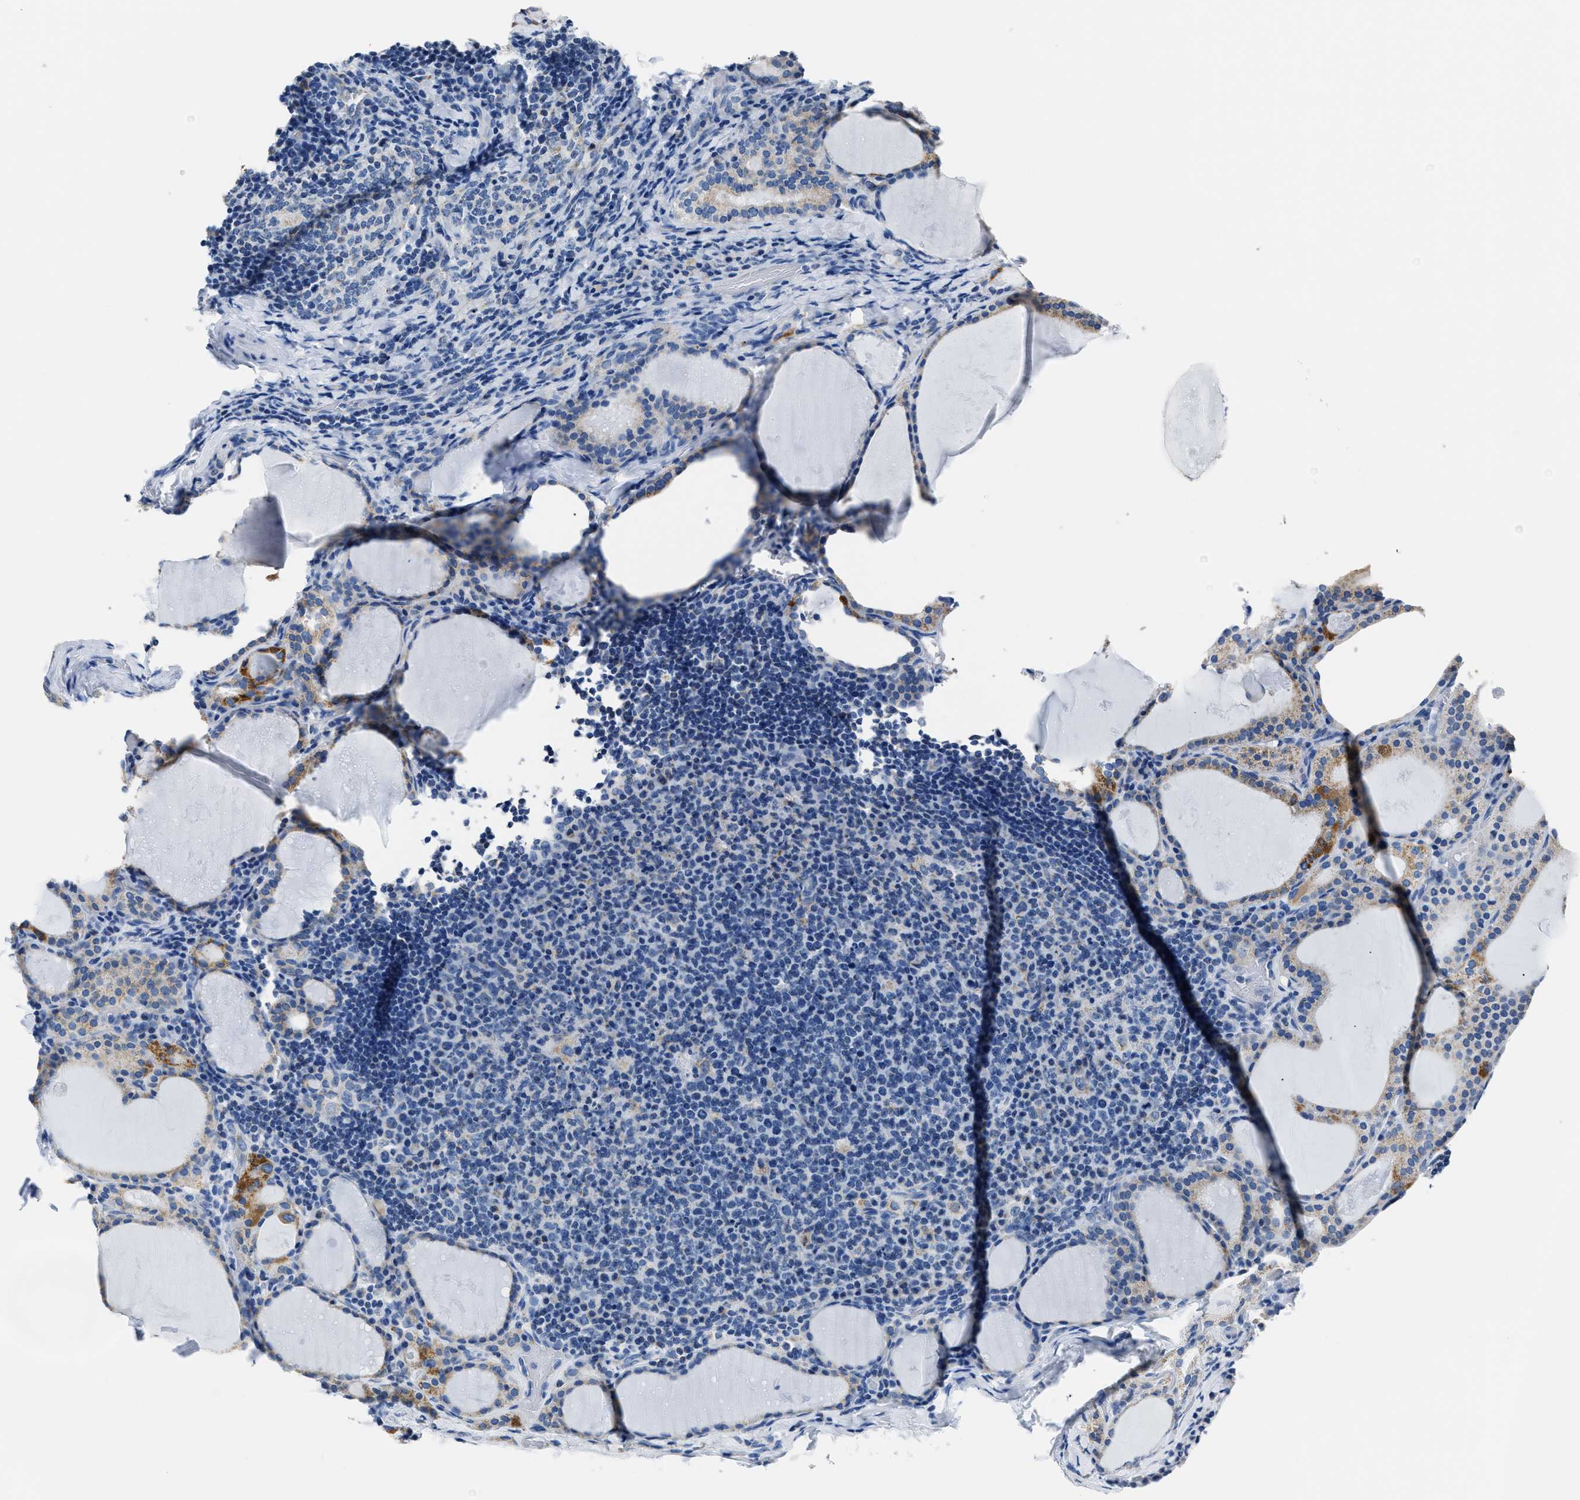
{"staining": {"intensity": "strong", "quantity": ">75%", "location": "cytoplasmic/membranous"}, "tissue": "thyroid cancer", "cell_type": "Tumor cells", "image_type": "cancer", "snomed": [{"axis": "morphology", "description": "Papillary adenocarcinoma, NOS"}, {"axis": "topography", "description": "Thyroid gland"}], "caption": "Protein analysis of thyroid papillary adenocarcinoma tissue exhibits strong cytoplasmic/membranous expression in about >75% of tumor cells.", "gene": "AMACR", "patient": {"sex": "female", "age": 42}}